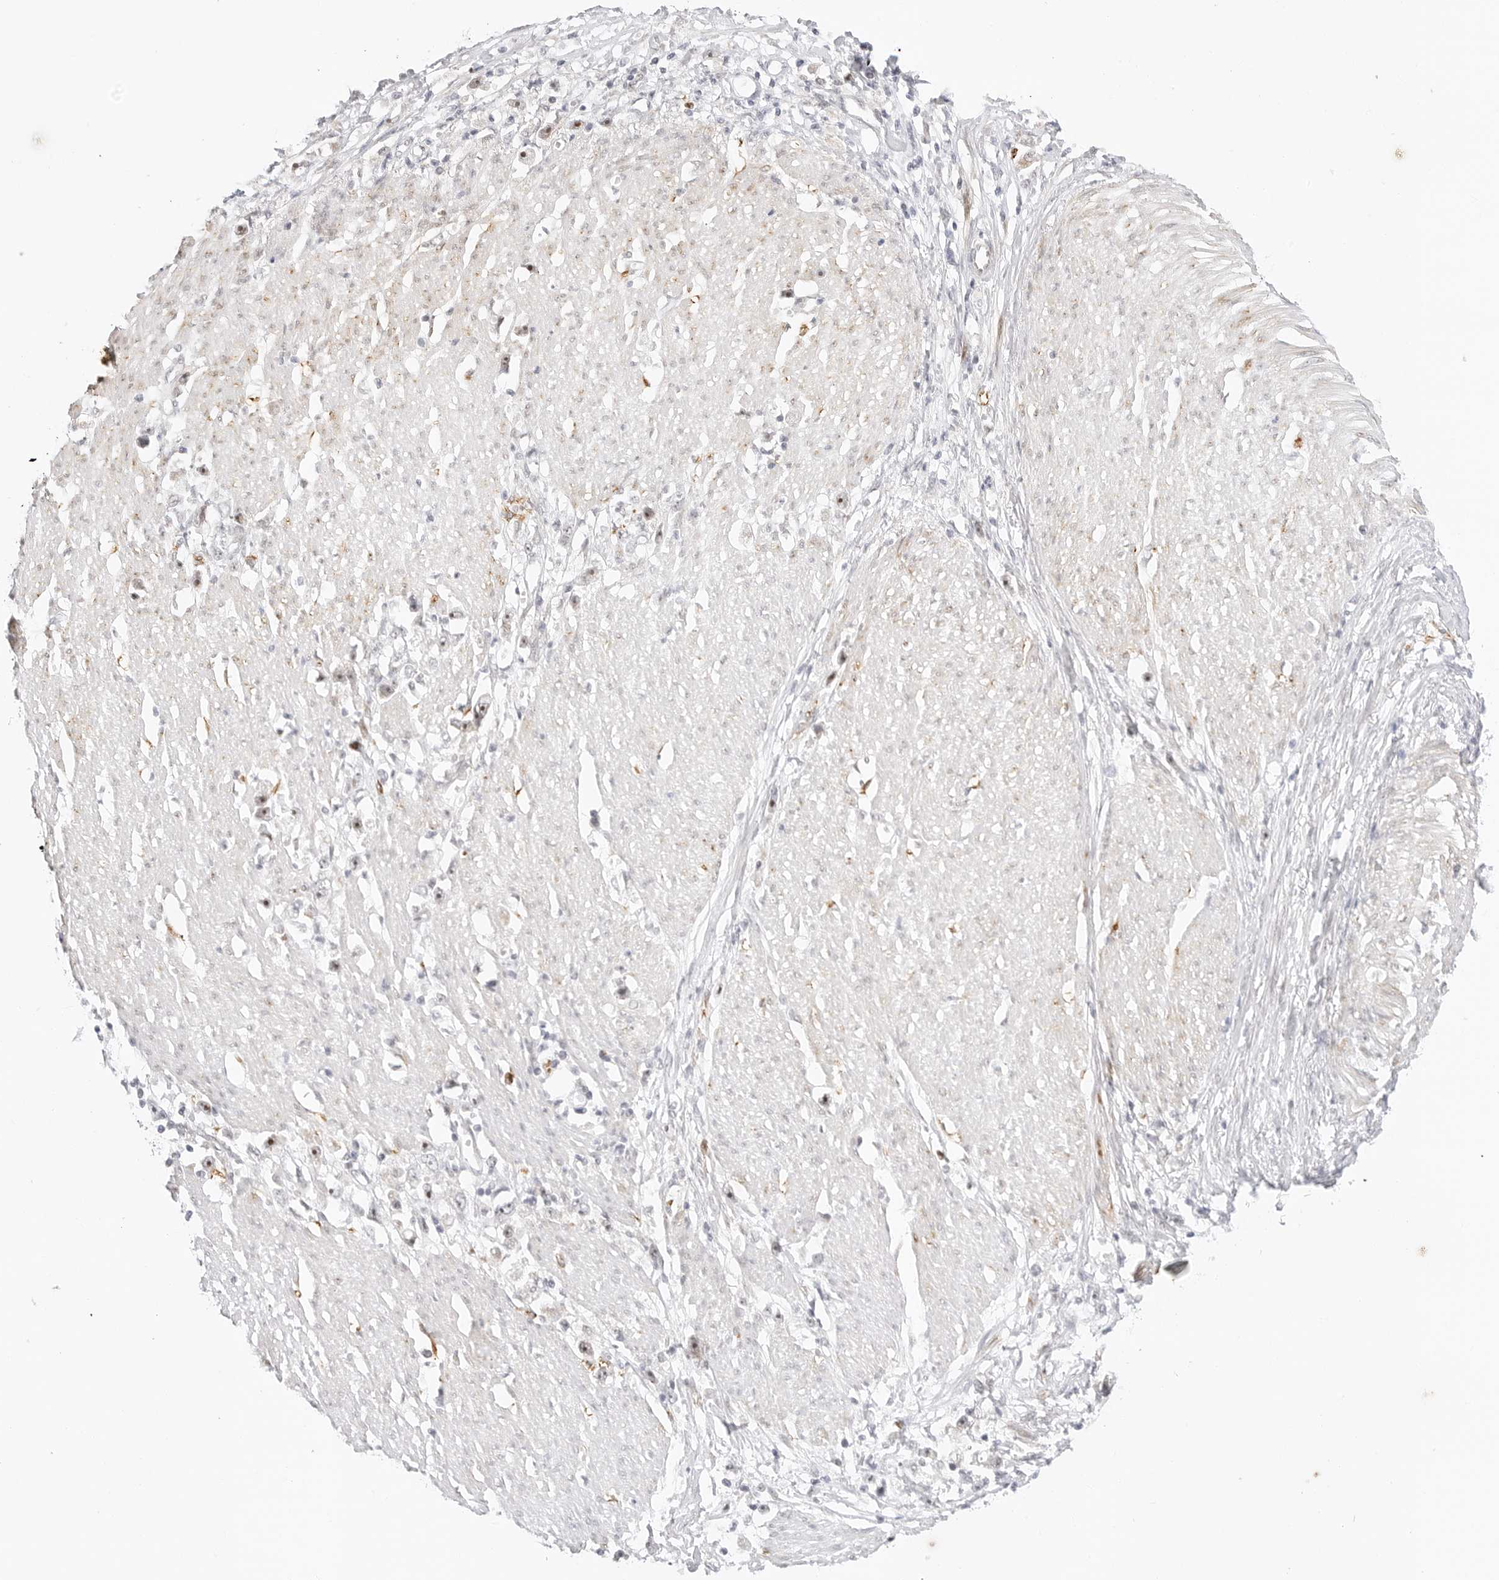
{"staining": {"intensity": "weak", "quantity": ">75%", "location": "nuclear"}, "tissue": "stomach cancer", "cell_type": "Tumor cells", "image_type": "cancer", "snomed": [{"axis": "morphology", "description": "Adenocarcinoma, NOS"}, {"axis": "topography", "description": "Stomach"}], "caption": "The image demonstrates a brown stain indicating the presence of a protein in the nuclear of tumor cells in stomach cancer. The staining was performed using DAB (3,3'-diaminobenzidine), with brown indicating positive protein expression. Nuclei are stained blue with hematoxylin.", "gene": "HIPK3", "patient": {"sex": "female", "age": 59}}